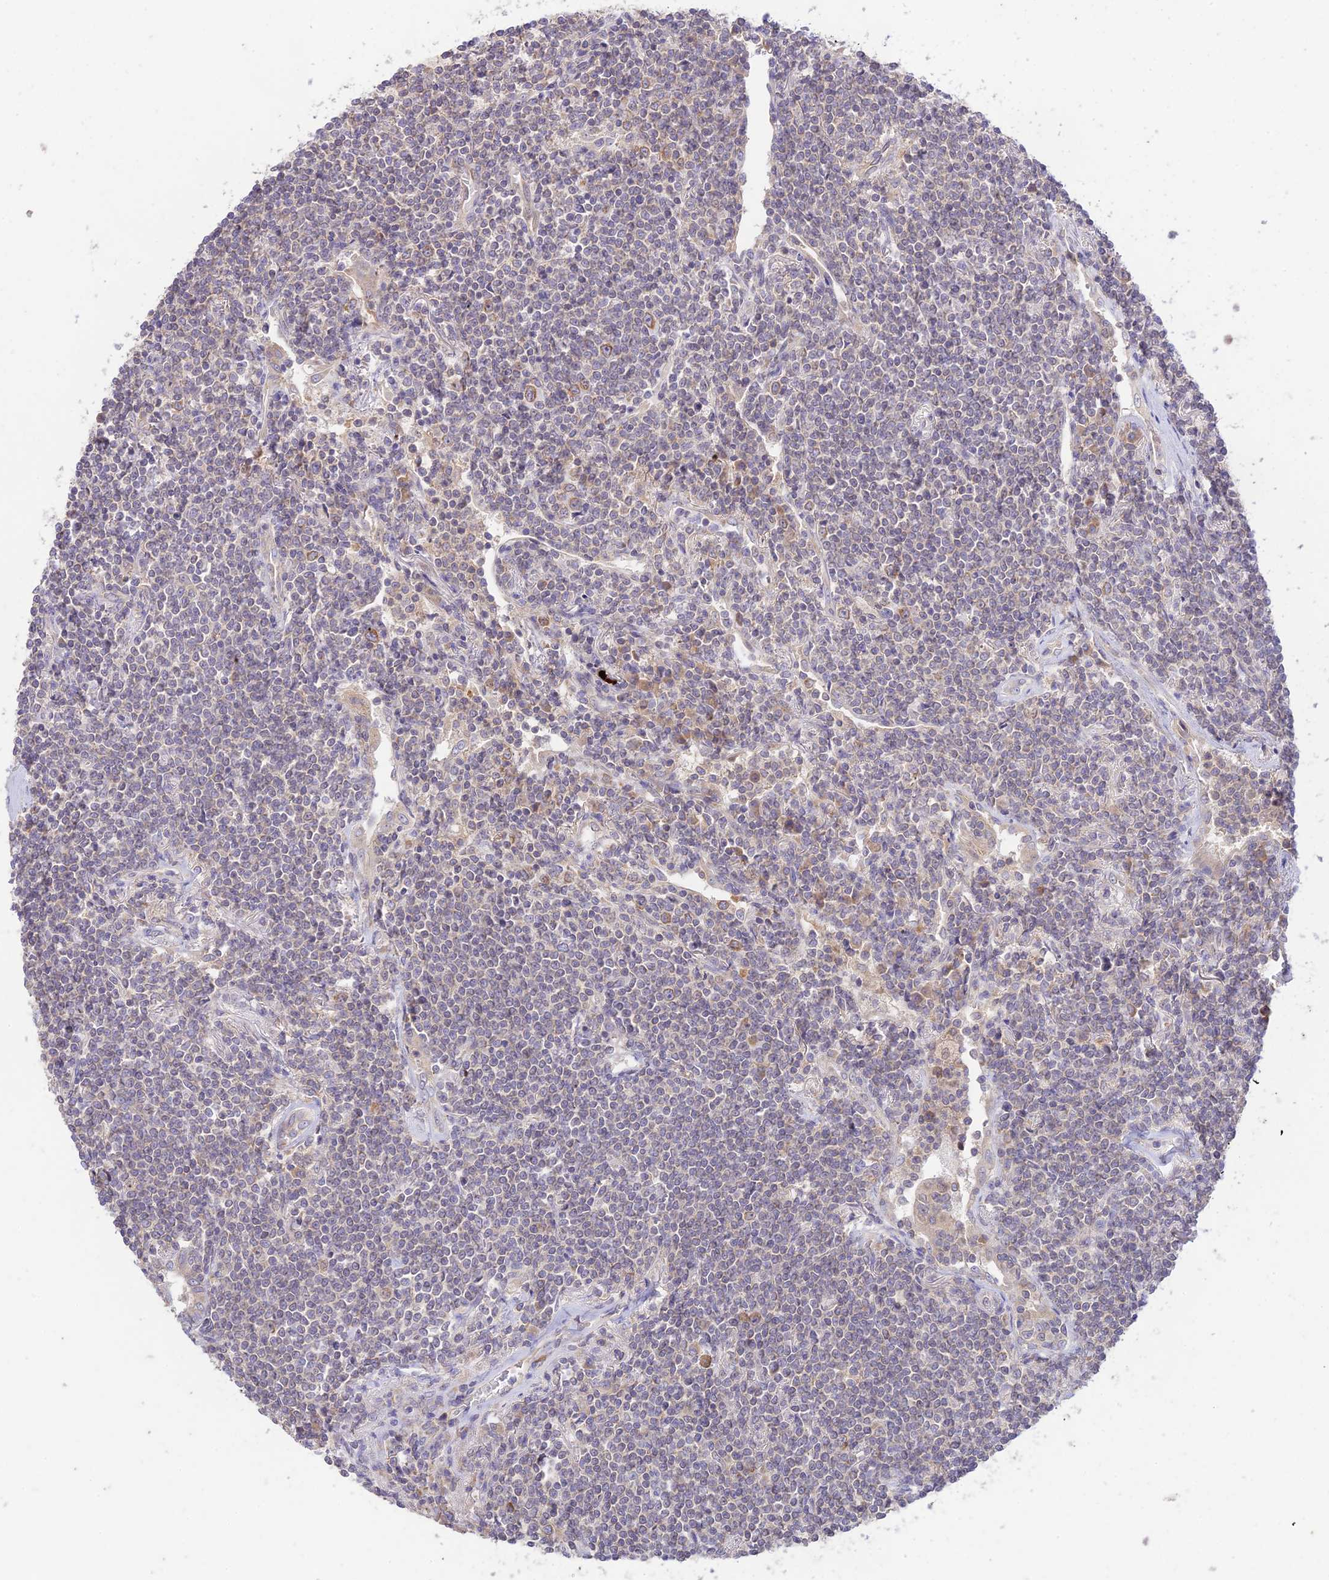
{"staining": {"intensity": "negative", "quantity": "none", "location": "none"}, "tissue": "lymphoma", "cell_type": "Tumor cells", "image_type": "cancer", "snomed": [{"axis": "morphology", "description": "Malignant lymphoma, non-Hodgkin's type, Low grade"}, {"axis": "topography", "description": "Lung"}], "caption": "IHC micrograph of neoplastic tissue: lymphoma stained with DAB exhibits no significant protein staining in tumor cells.", "gene": "TMEM259", "patient": {"sex": "female", "age": 71}}